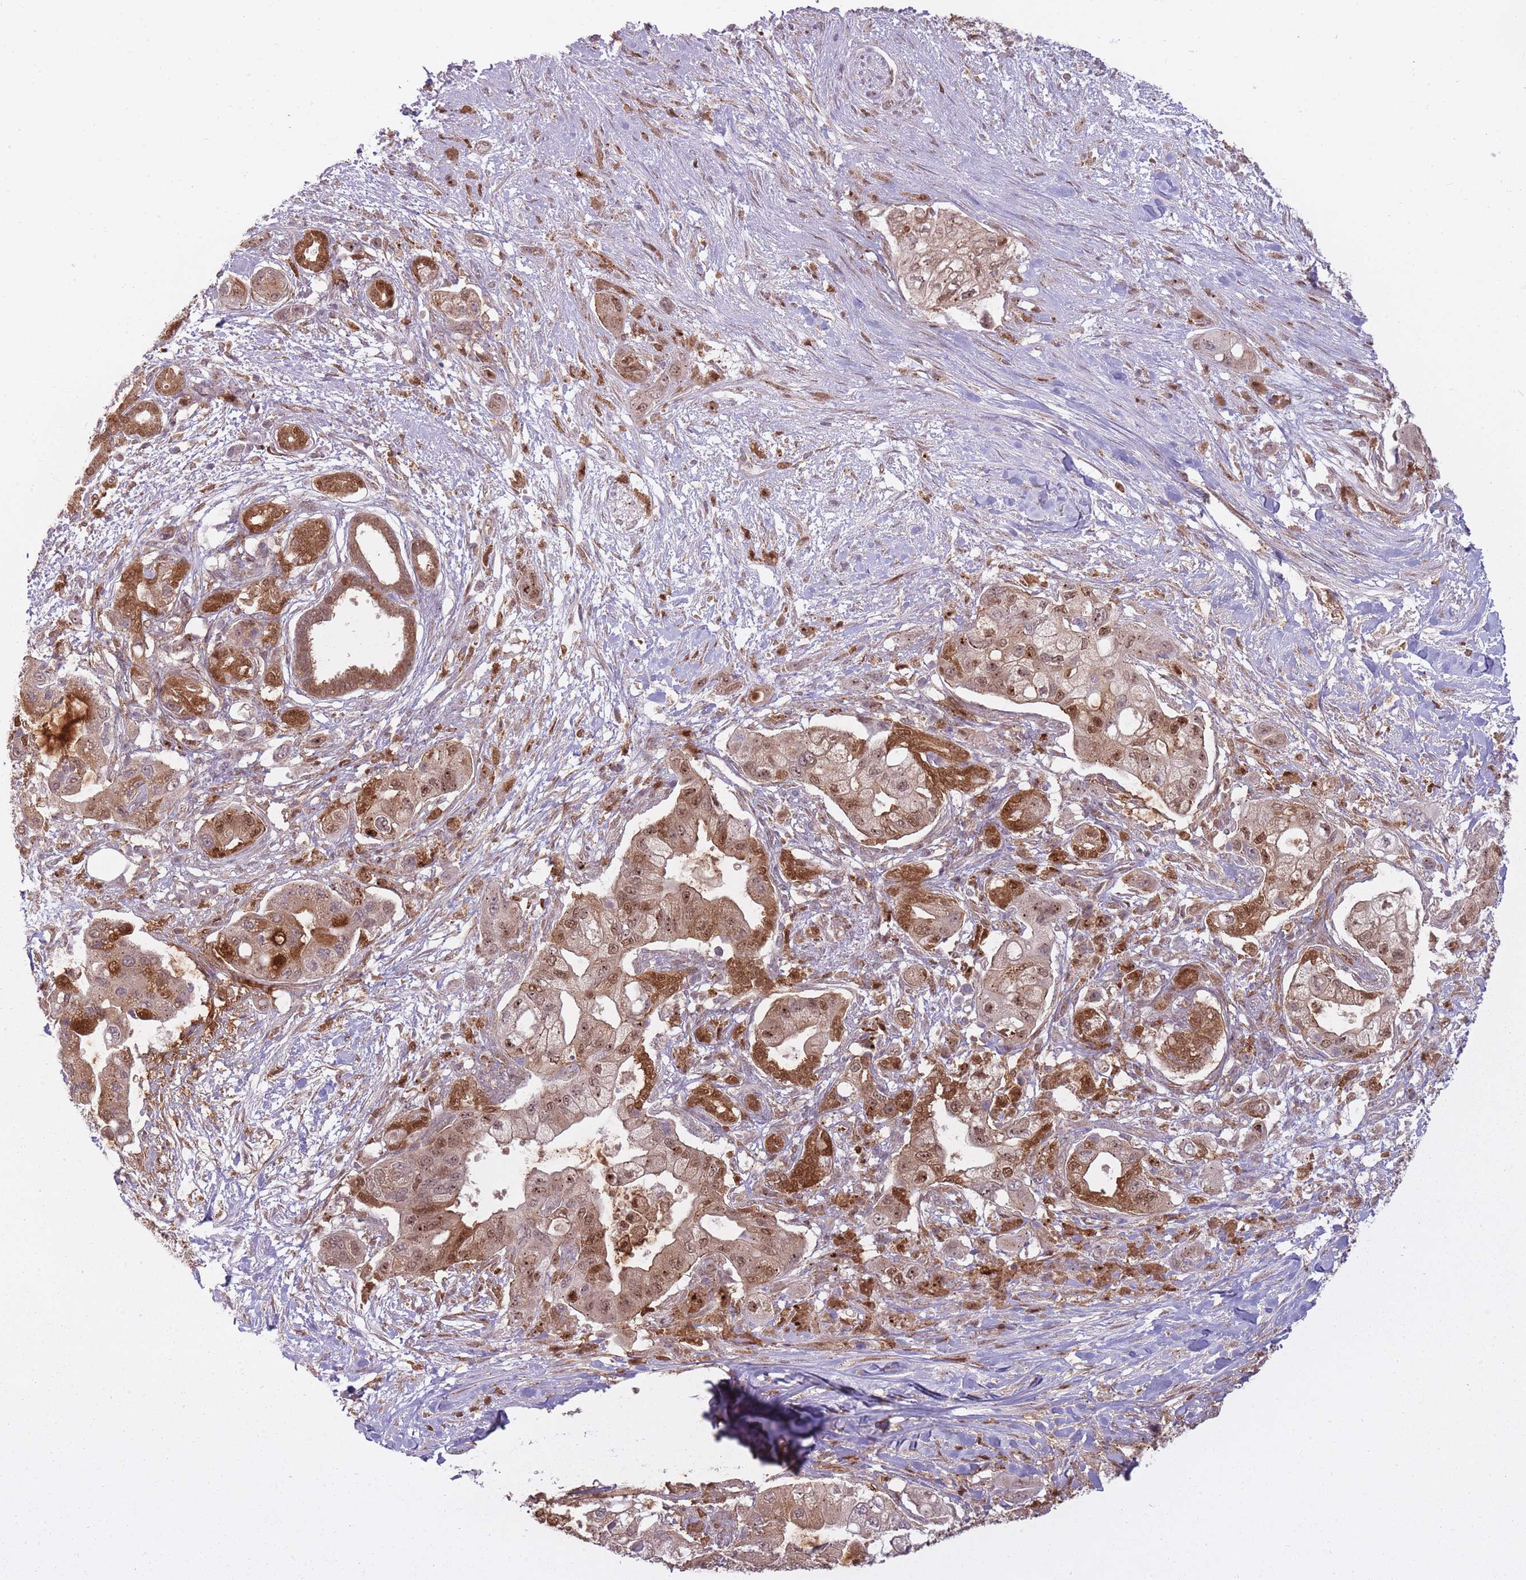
{"staining": {"intensity": "moderate", "quantity": ">75%", "location": "cytoplasmic/membranous,nuclear"}, "tissue": "pancreatic cancer", "cell_type": "Tumor cells", "image_type": "cancer", "snomed": [{"axis": "morphology", "description": "Adenocarcinoma, NOS"}, {"axis": "topography", "description": "Pancreas"}], "caption": "Immunohistochemistry (IHC) micrograph of neoplastic tissue: pancreatic cancer (adenocarcinoma) stained using immunohistochemistry (IHC) reveals medium levels of moderate protein expression localized specifically in the cytoplasmic/membranous and nuclear of tumor cells, appearing as a cytoplasmic/membranous and nuclear brown color.", "gene": "LGALS9", "patient": {"sex": "male", "age": 57}}